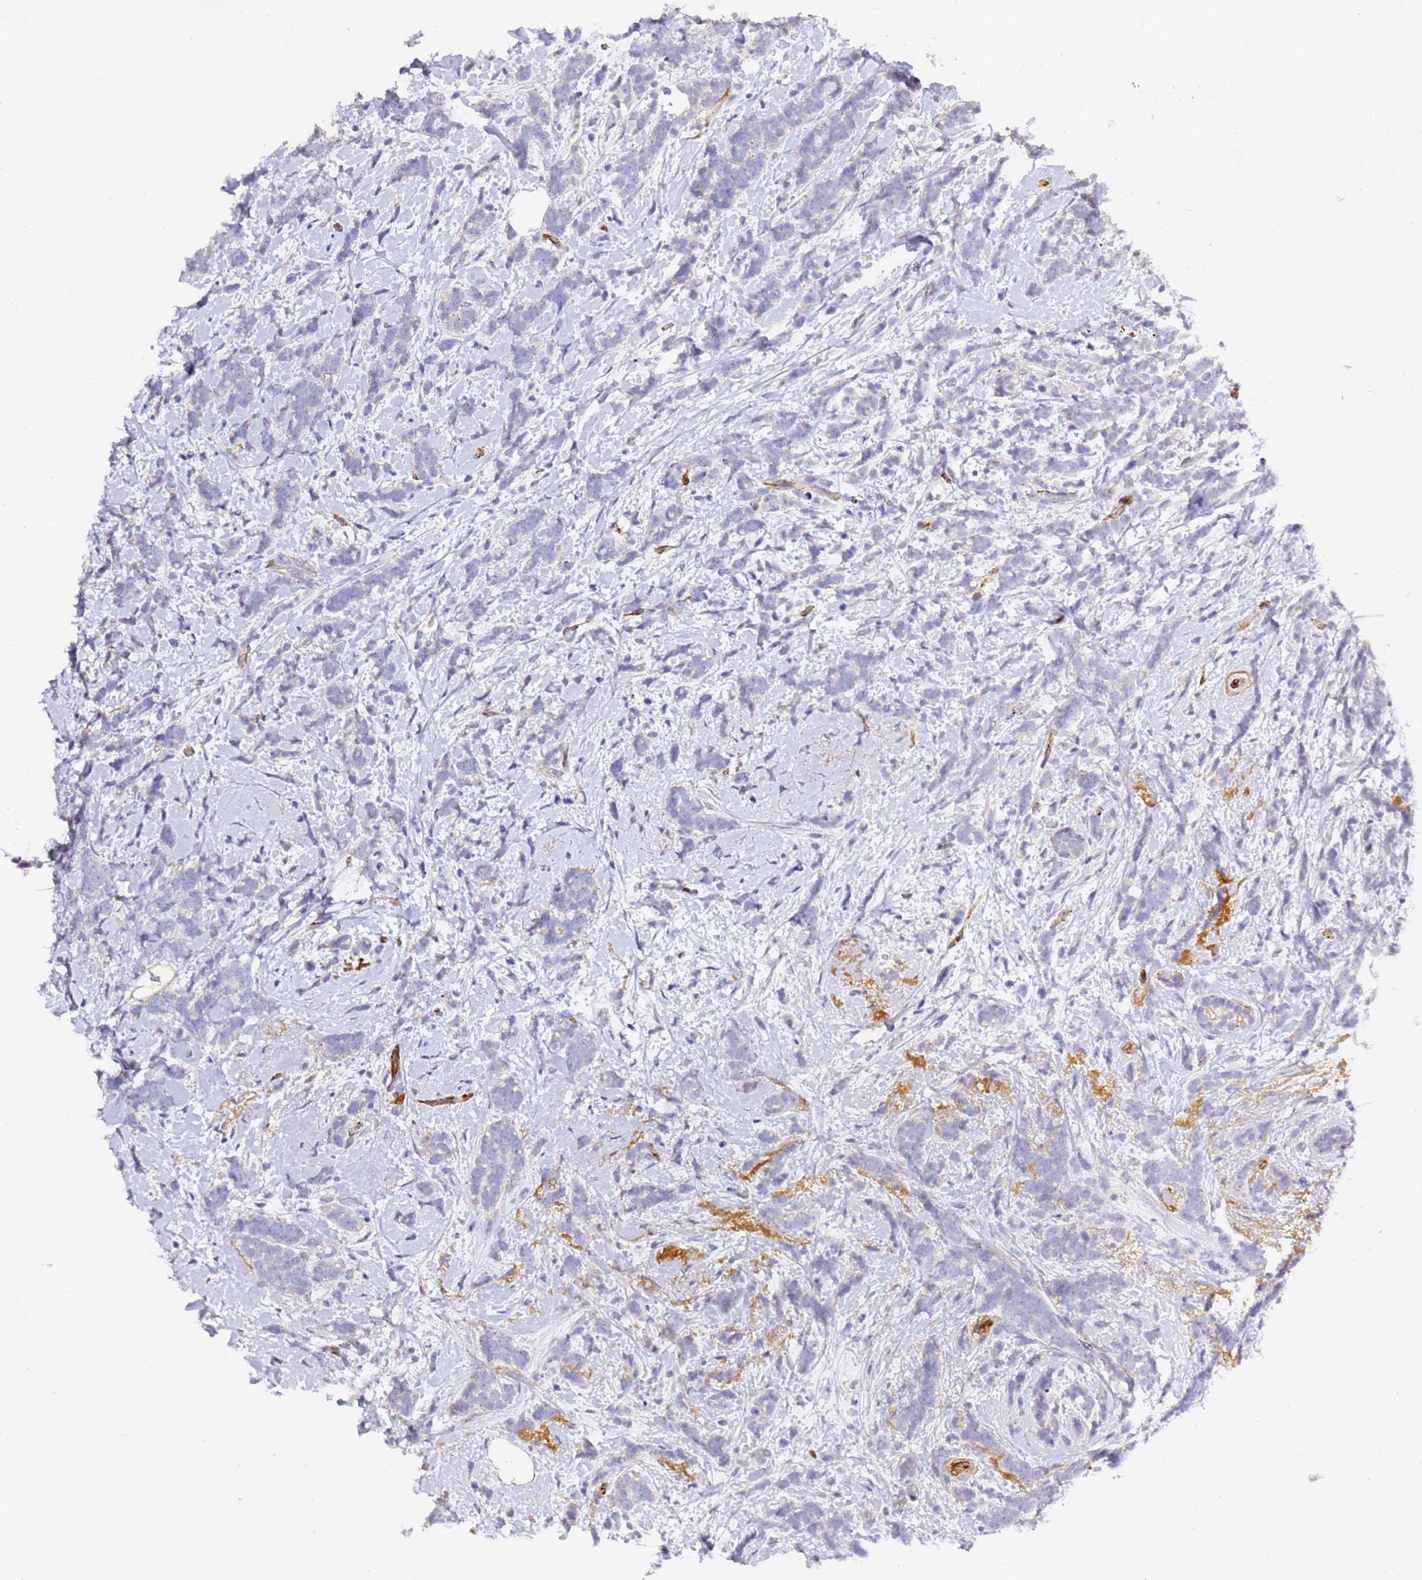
{"staining": {"intensity": "negative", "quantity": "none", "location": "none"}, "tissue": "breast cancer", "cell_type": "Tumor cells", "image_type": "cancer", "snomed": [{"axis": "morphology", "description": "Lobular carcinoma"}, {"axis": "topography", "description": "Breast"}], "caption": "The photomicrograph exhibits no significant positivity in tumor cells of lobular carcinoma (breast). Nuclei are stained in blue.", "gene": "CFH", "patient": {"sex": "female", "age": 58}}